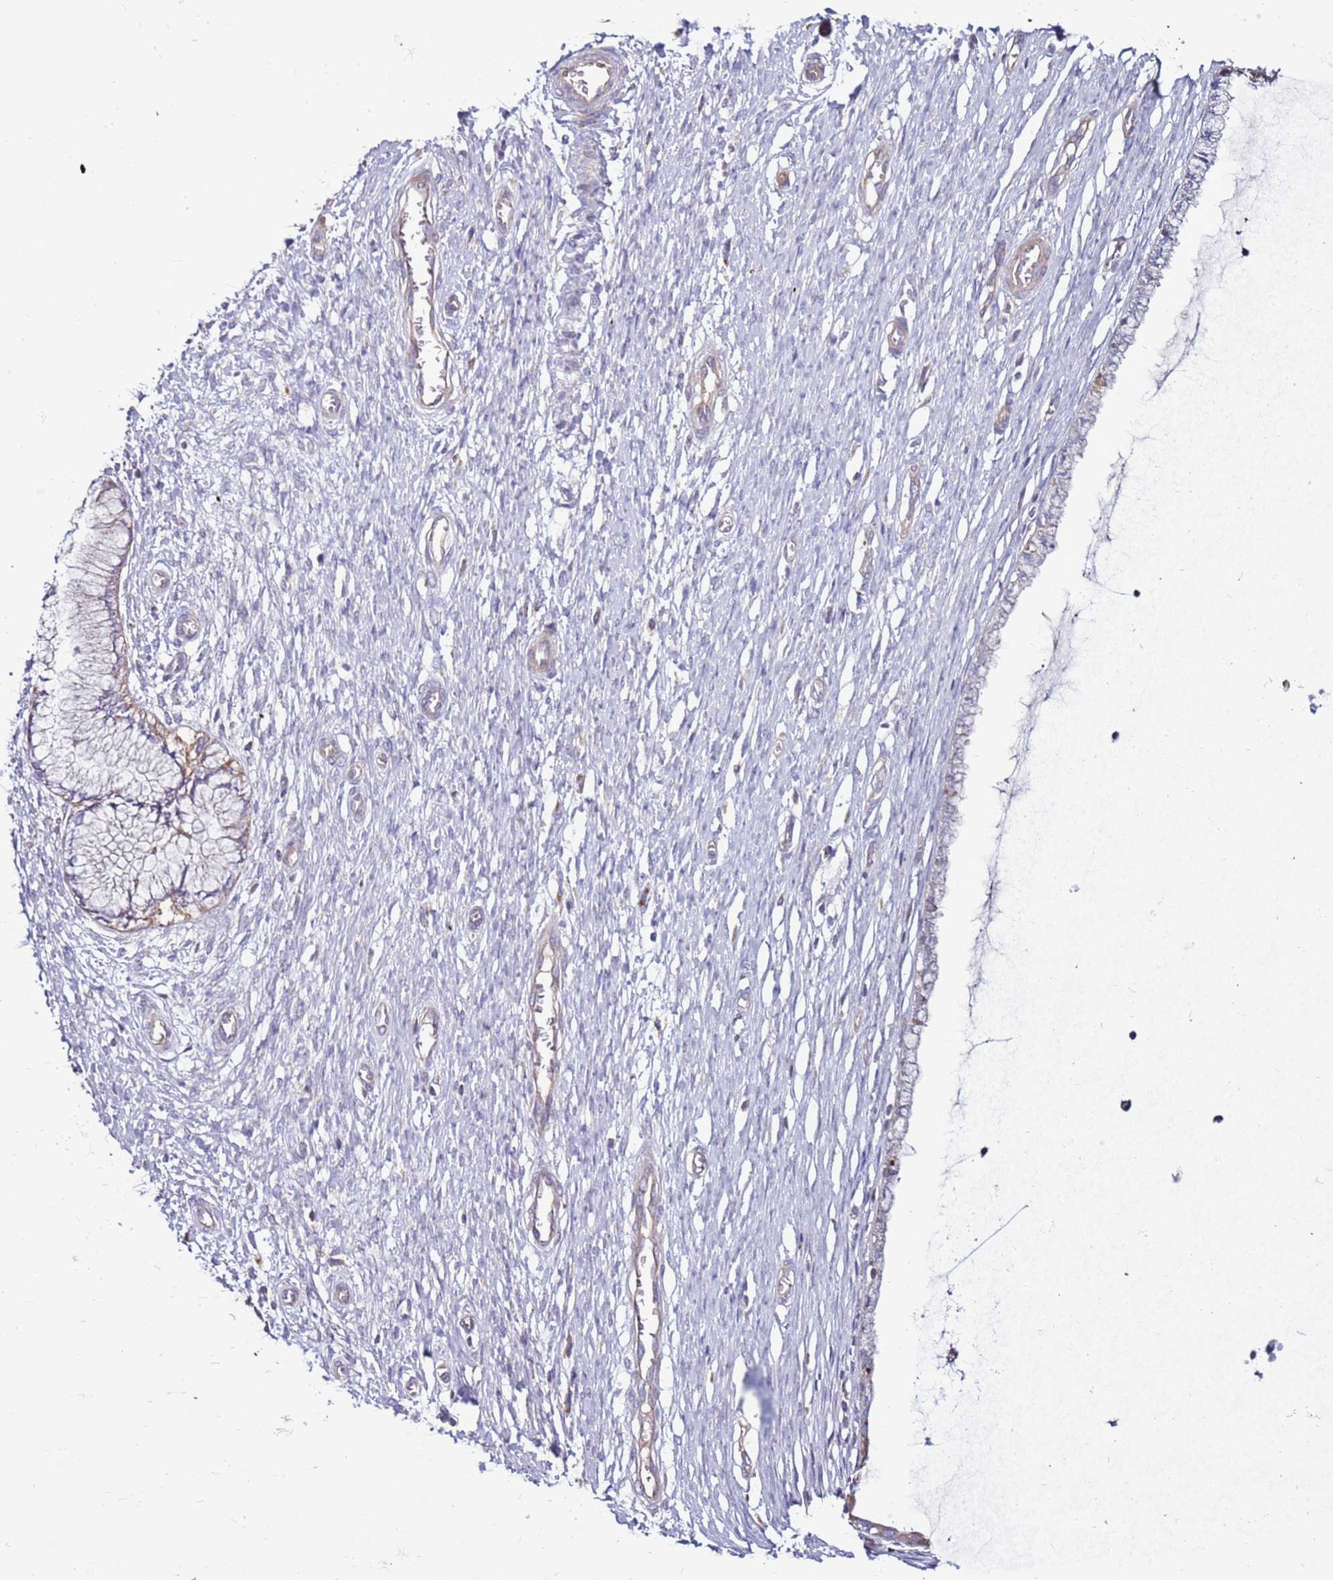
{"staining": {"intensity": "negative", "quantity": "none", "location": "none"}, "tissue": "cervix", "cell_type": "Glandular cells", "image_type": "normal", "snomed": [{"axis": "morphology", "description": "Normal tissue, NOS"}, {"axis": "topography", "description": "Cervix"}], "caption": "DAB immunohistochemical staining of unremarkable cervix displays no significant positivity in glandular cells. (Stains: DAB IHC with hematoxylin counter stain, Microscopy: brightfield microscopy at high magnification).", "gene": "TRAPPC4", "patient": {"sex": "female", "age": 55}}